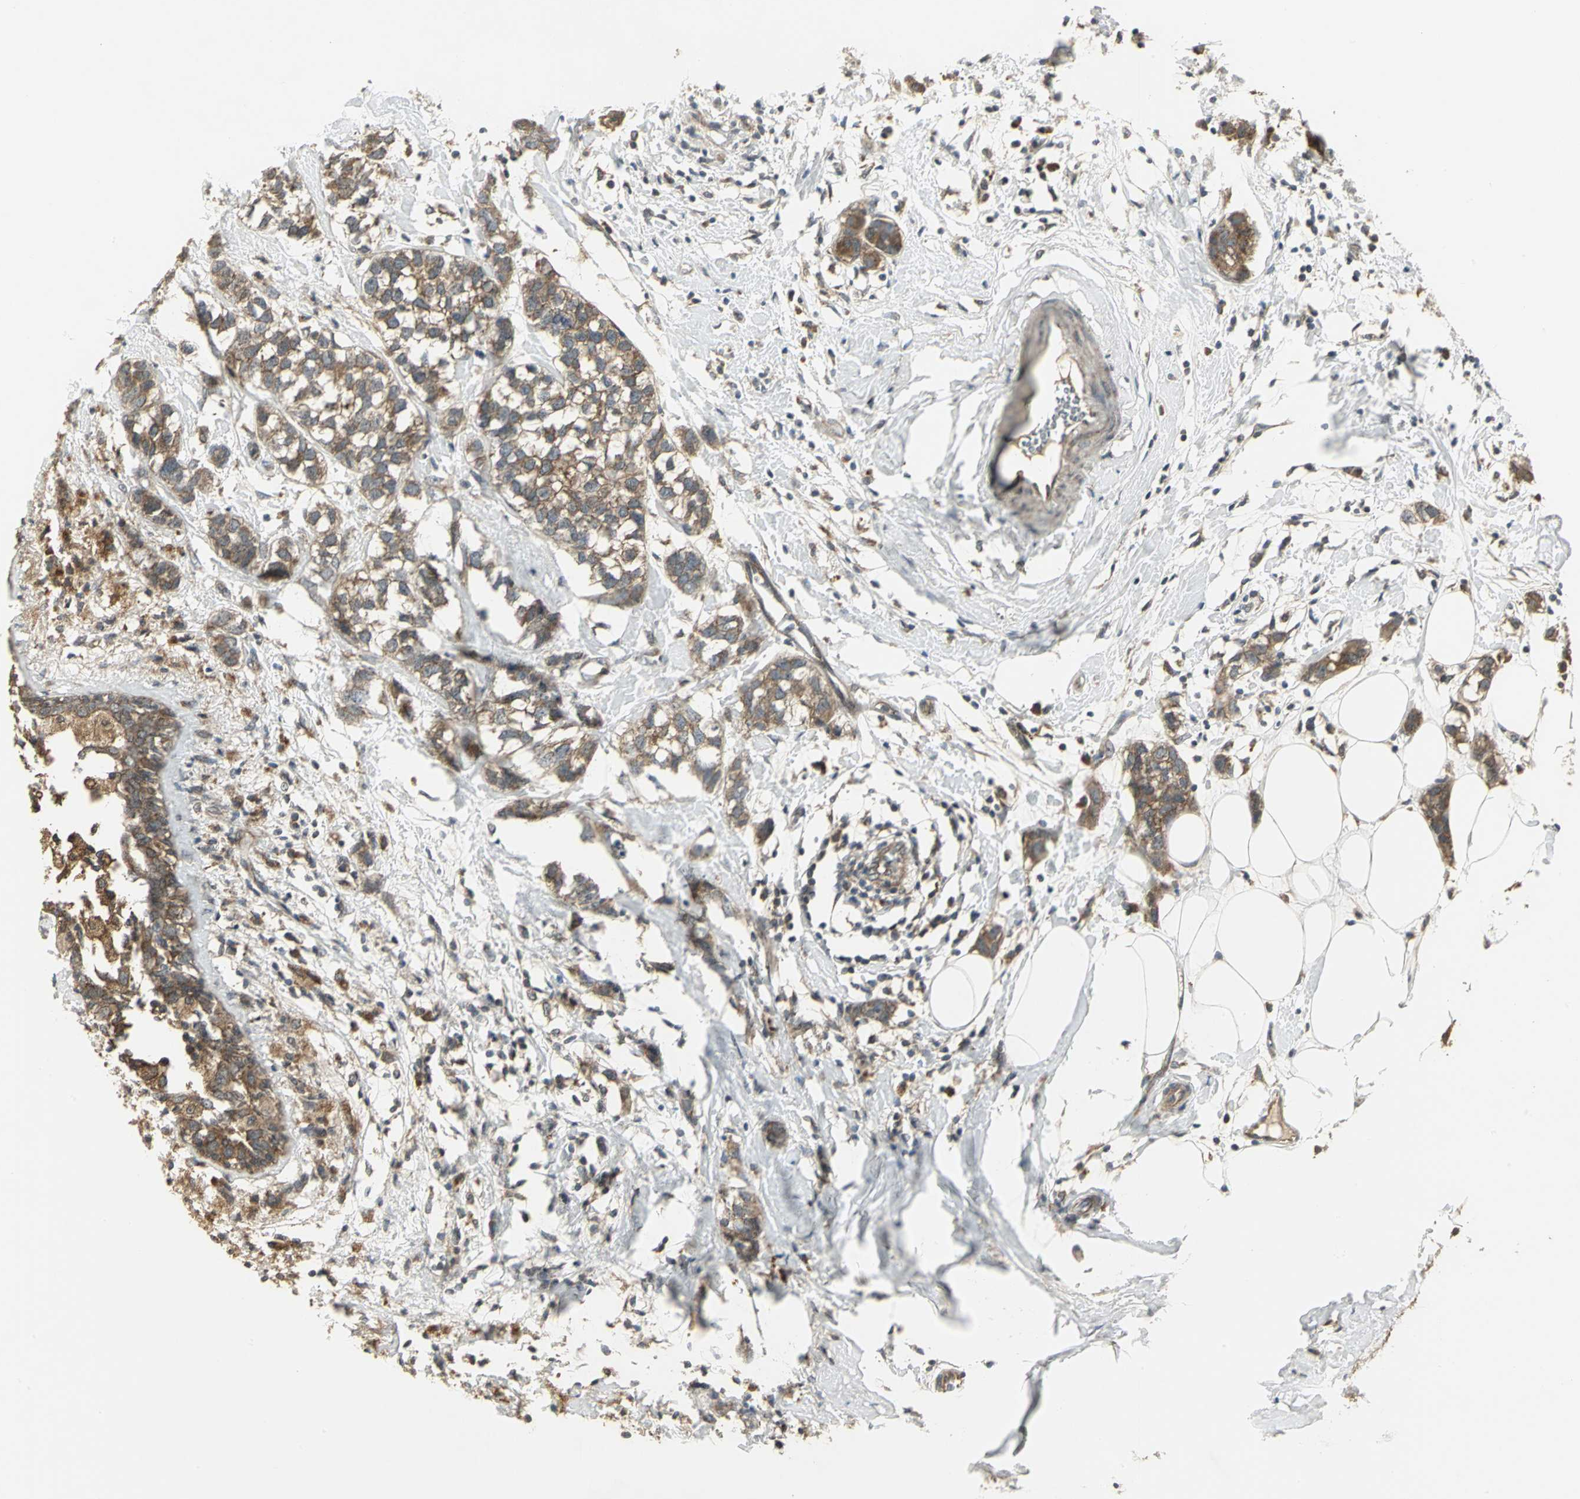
{"staining": {"intensity": "moderate", "quantity": ">75%", "location": "cytoplasmic/membranous"}, "tissue": "breast cancer", "cell_type": "Tumor cells", "image_type": "cancer", "snomed": [{"axis": "morphology", "description": "Normal tissue, NOS"}, {"axis": "morphology", "description": "Duct carcinoma"}, {"axis": "topography", "description": "Breast"}], "caption": "Immunohistochemistry histopathology image of human invasive ductal carcinoma (breast) stained for a protein (brown), which demonstrates medium levels of moderate cytoplasmic/membranous positivity in approximately >75% of tumor cells.", "gene": "MAPK8IP3", "patient": {"sex": "female", "age": 50}}